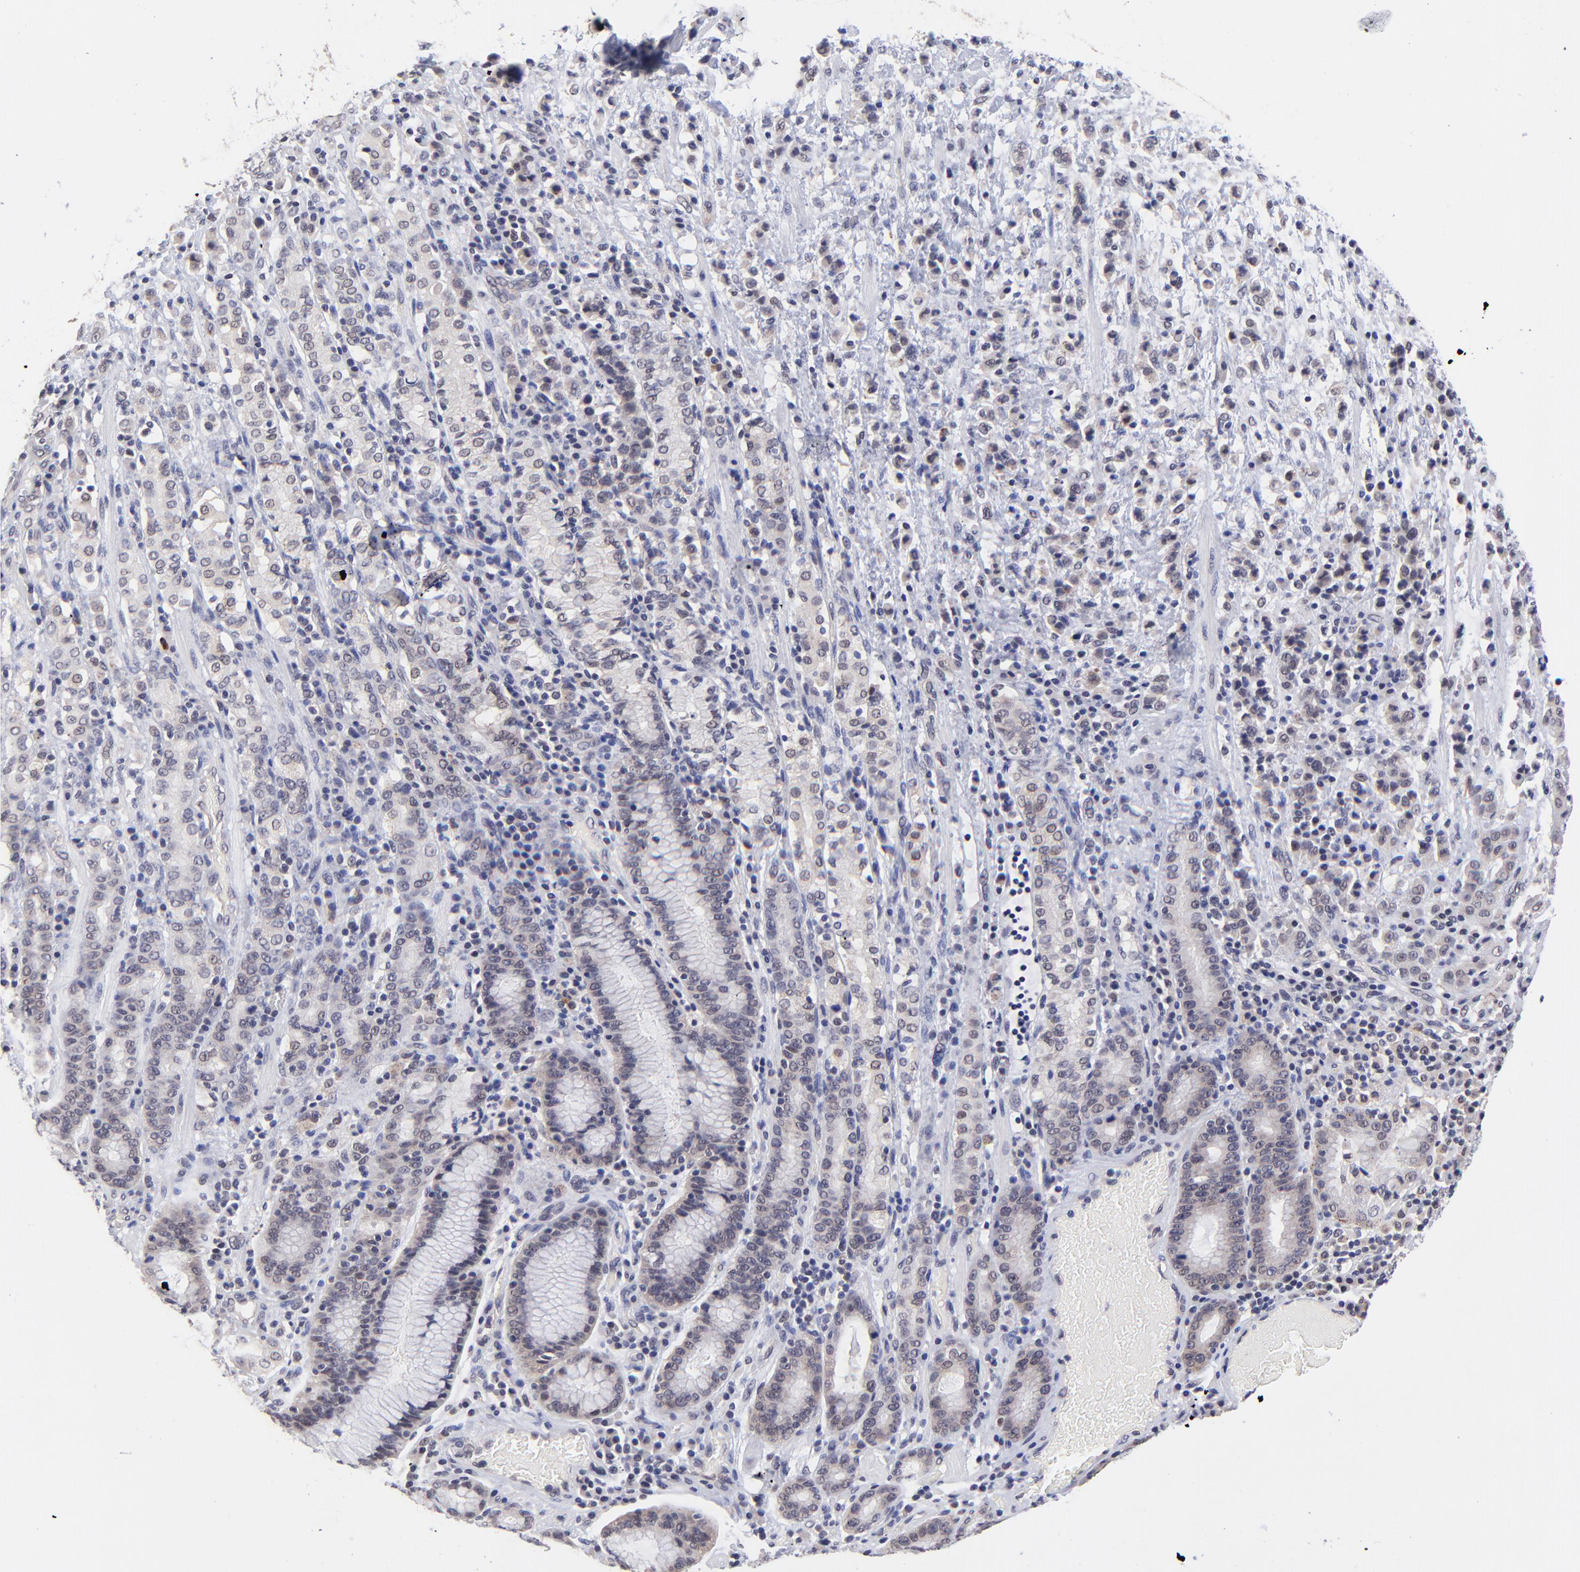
{"staining": {"intensity": "weak", "quantity": "<25%", "location": "cytoplasmic/membranous,nuclear"}, "tissue": "stomach cancer", "cell_type": "Tumor cells", "image_type": "cancer", "snomed": [{"axis": "morphology", "description": "Adenocarcinoma, NOS"}, {"axis": "topography", "description": "Stomach, lower"}], "caption": "Immunohistochemistry (IHC) of stomach cancer demonstrates no staining in tumor cells.", "gene": "ZNF747", "patient": {"sex": "male", "age": 88}}